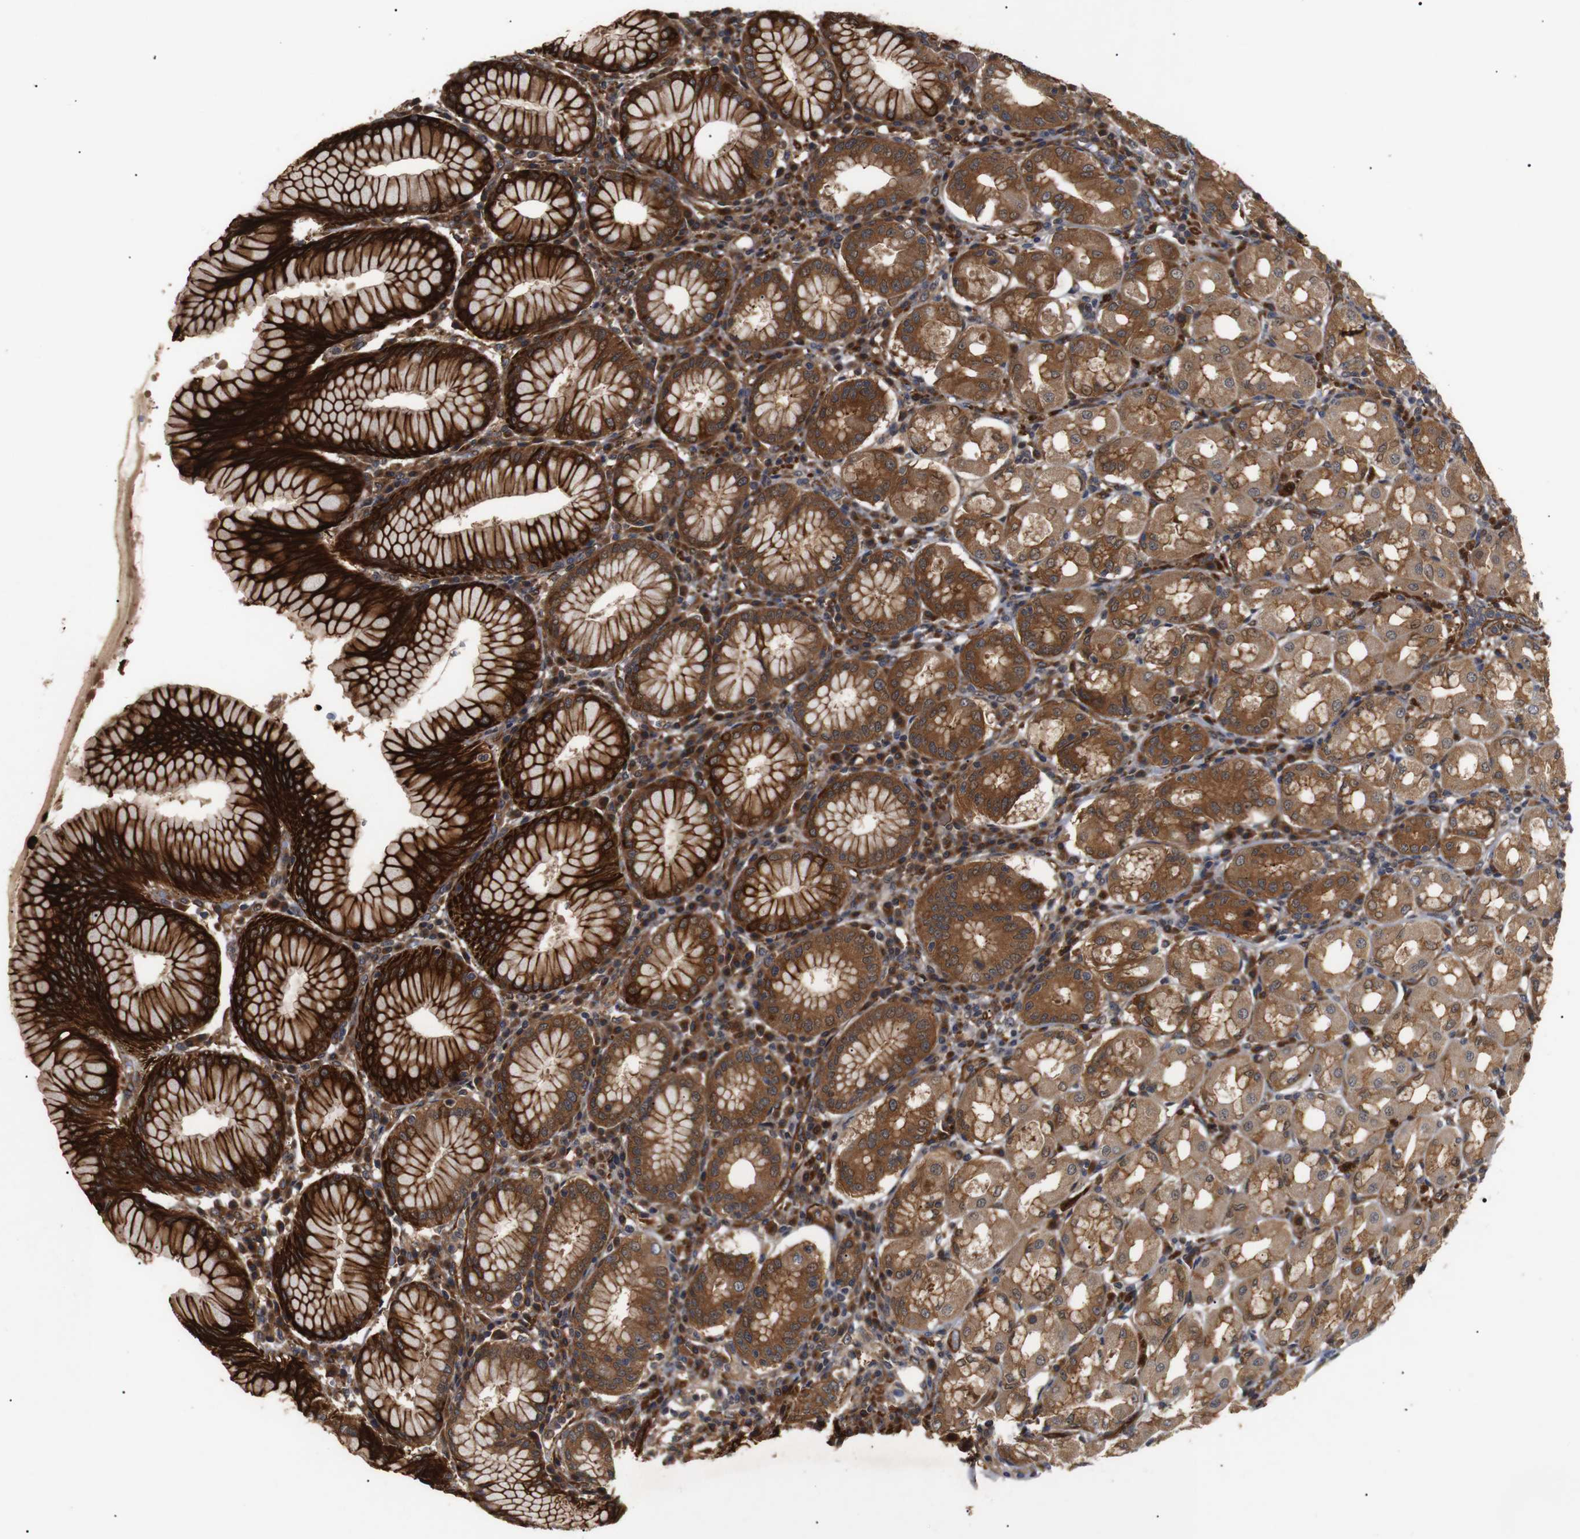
{"staining": {"intensity": "strong", "quantity": ">75%", "location": "cytoplasmic/membranous"}, "tissue": "stomach", "cell_type": "Glandular cells", "image_type": "normal", "snomed": [{"axis": "morphology", "description": "Normal tissue, NOS"}, {"axis": "topography", "description": "Stomach"}, {"axis": "topography", "description": "Stomach, lower"}], "caption": "A high amount of strong cytoplasmic/membranous expression is appreciated in about >75% of glandular cells in normal stomach.", "gene": "PAWR", "patient": {"sex": "female", "age": 56}}